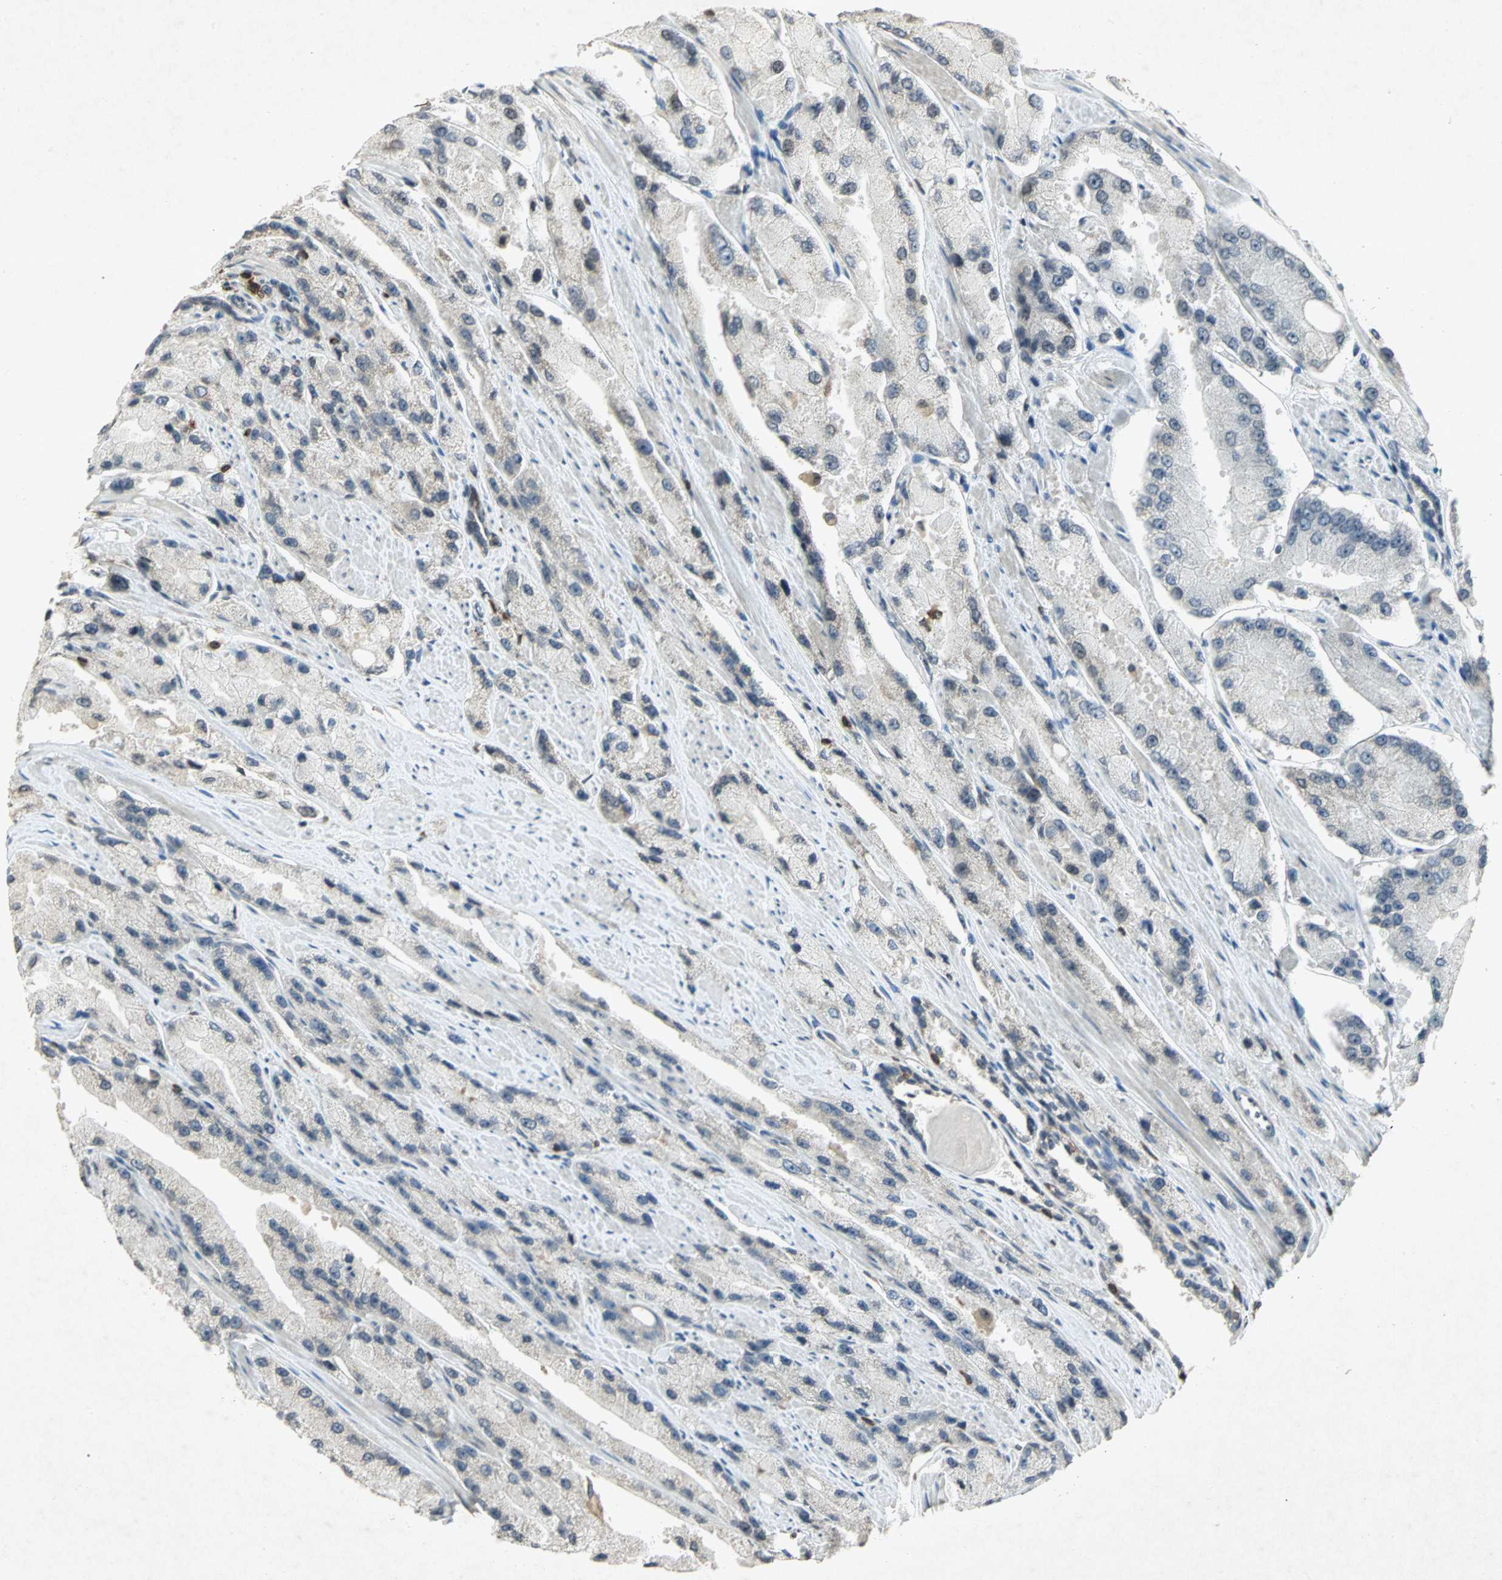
{"staining": {"intensity": "negative", "quantity": "none", "location": "none"}, "tissue": "prostate cancer", "cell_type": "Tumor cells", "image_type": "cancer", "snomed": [{"axis": "morphology", "description": "Adenocarcinoma, High grade"}, {"axis": "topography", "description": "Prostate"}], "caption": "IHC of human prostate cancer exhibits no expression in tumor cells. (DAB immunohistochemistry, high magnification).", "gene": "IL16", "patient": {"sex": "male", "age": 58}}